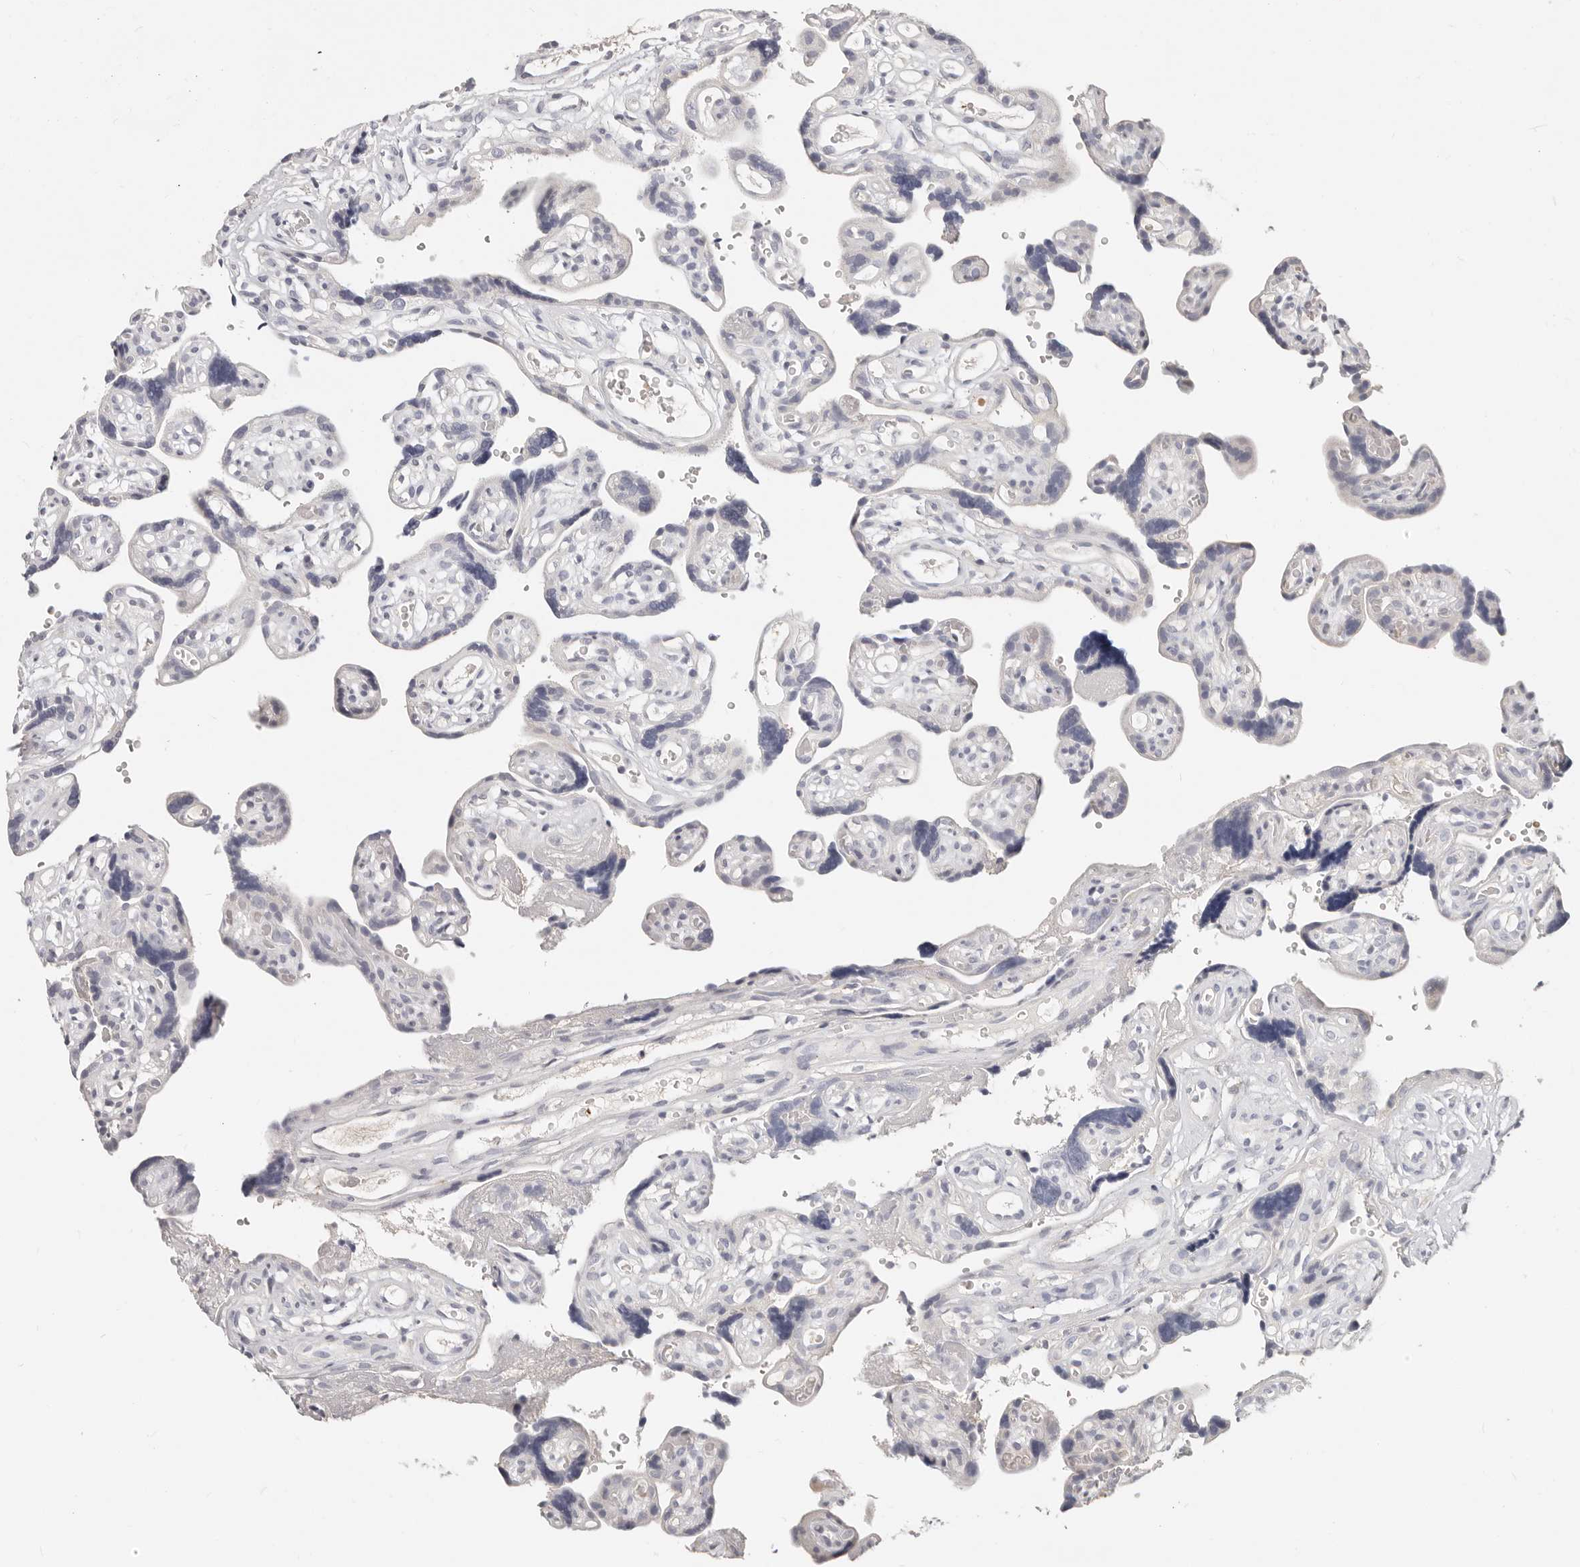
{"staining": {"intensity": "negative", "quantity": "none", "location": "none"}, "tissue": "placenta", "cell_type": "Decidual cells", "image_type": "normal", "snomed": [{"axis": "morphology", "description": "Normal tissue, NOS"}, {"axis": "topography", "description": "Placenta"}], "caption": "Photomicrograph shows no significant protein positivity in decidual cells of normal placenta. (Immunohistochemistry (ihc), brightfield microscopy, high magnification).", "gene": "TMEM63B", "patient": {"sex": "female", "age": 30}}